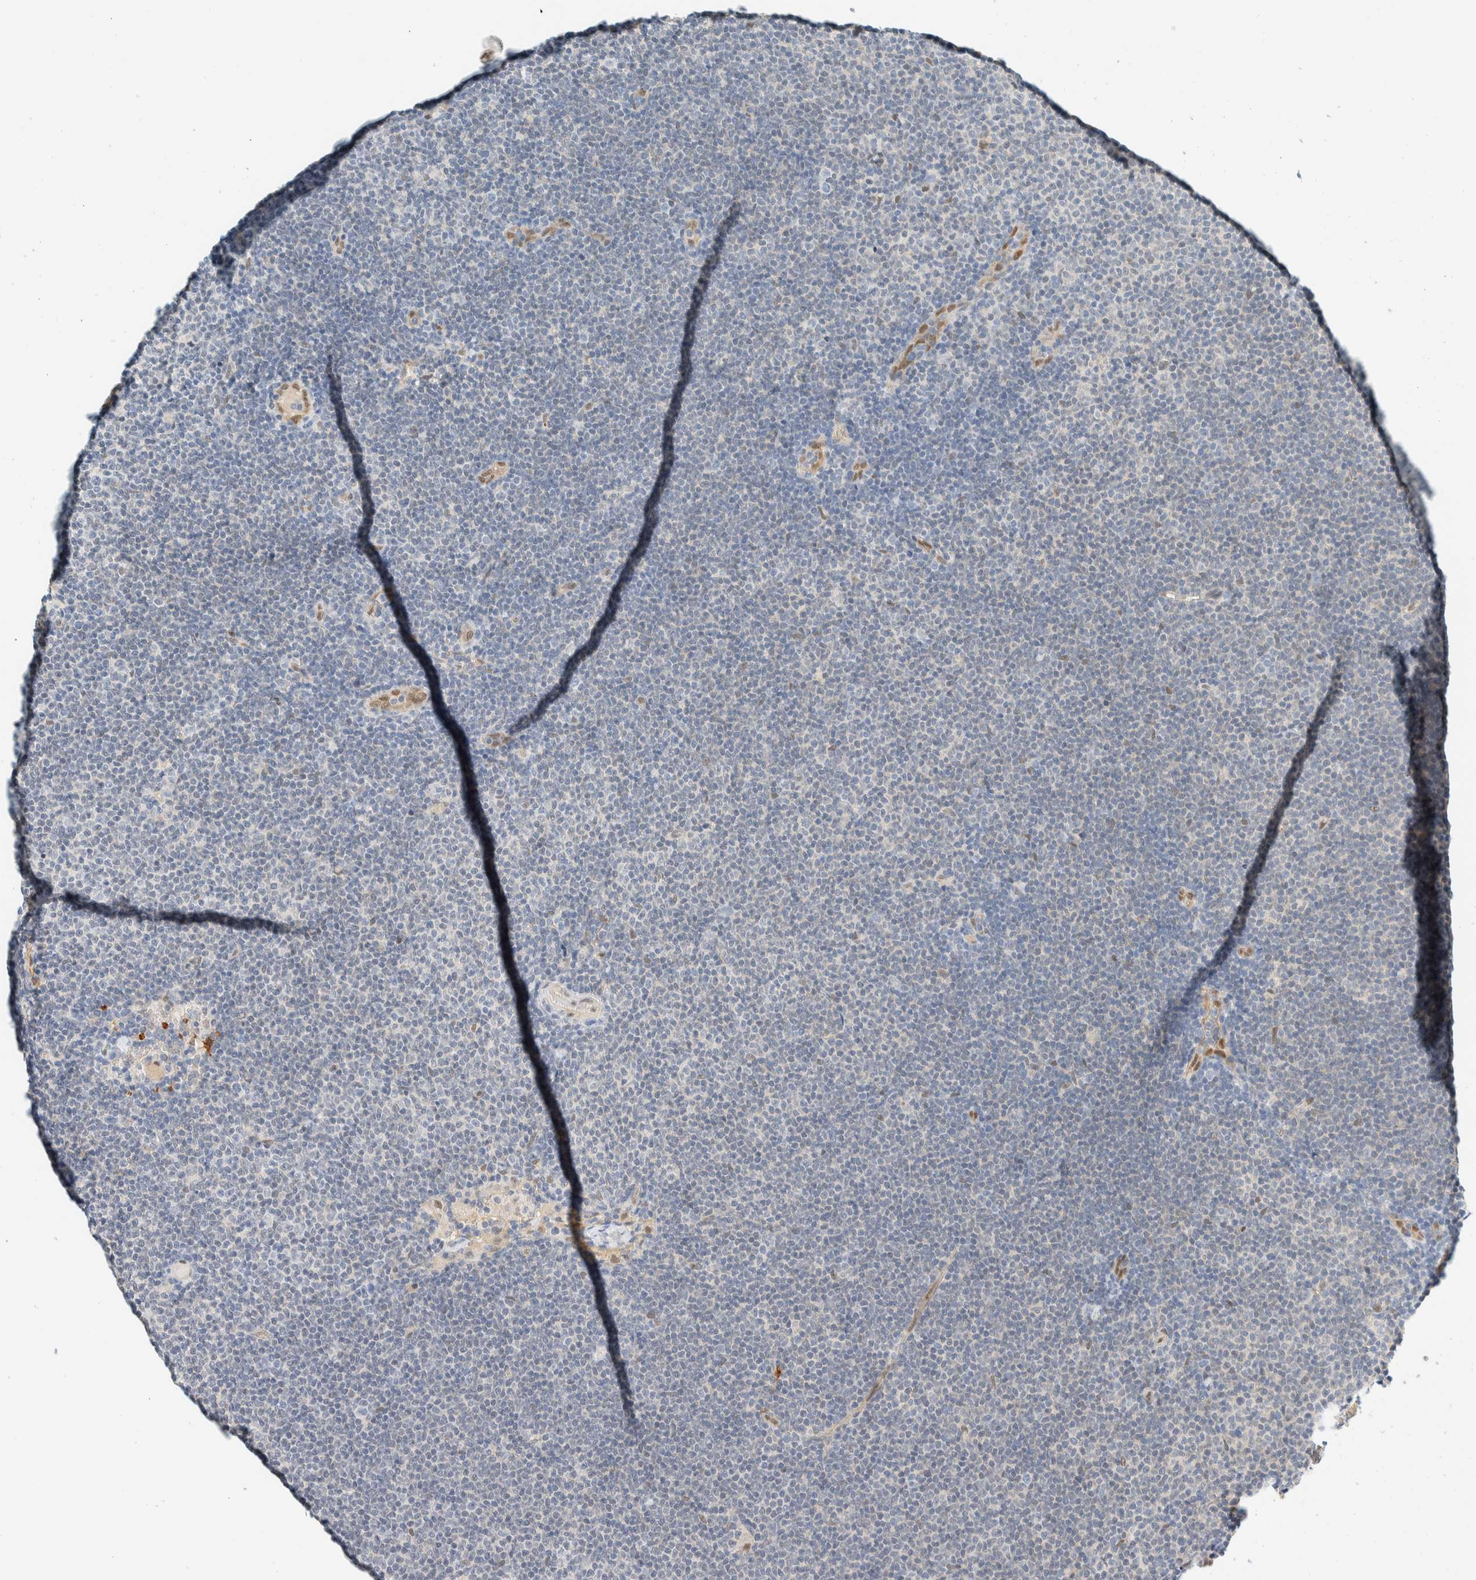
{"staining": {"intensity": "negative", "quantity": "none", "location": "none"}, "tissue": "lymphoma", "cell_type": "Tumor cells", "image_type": "cancer", "snomed": [{"axis": "morphology", "description": "Malignant lymphoma, non-Hodgkin's type, Low grade"}, {"axis": "topography", "description": "Lymph node"}], "caption": "Immunohistochemistry (IHC) of human lymphoma demonstrates no staining in tumor cells.", "gene": "TSTD2", "patient": {"sex": "female", "age": 53}}